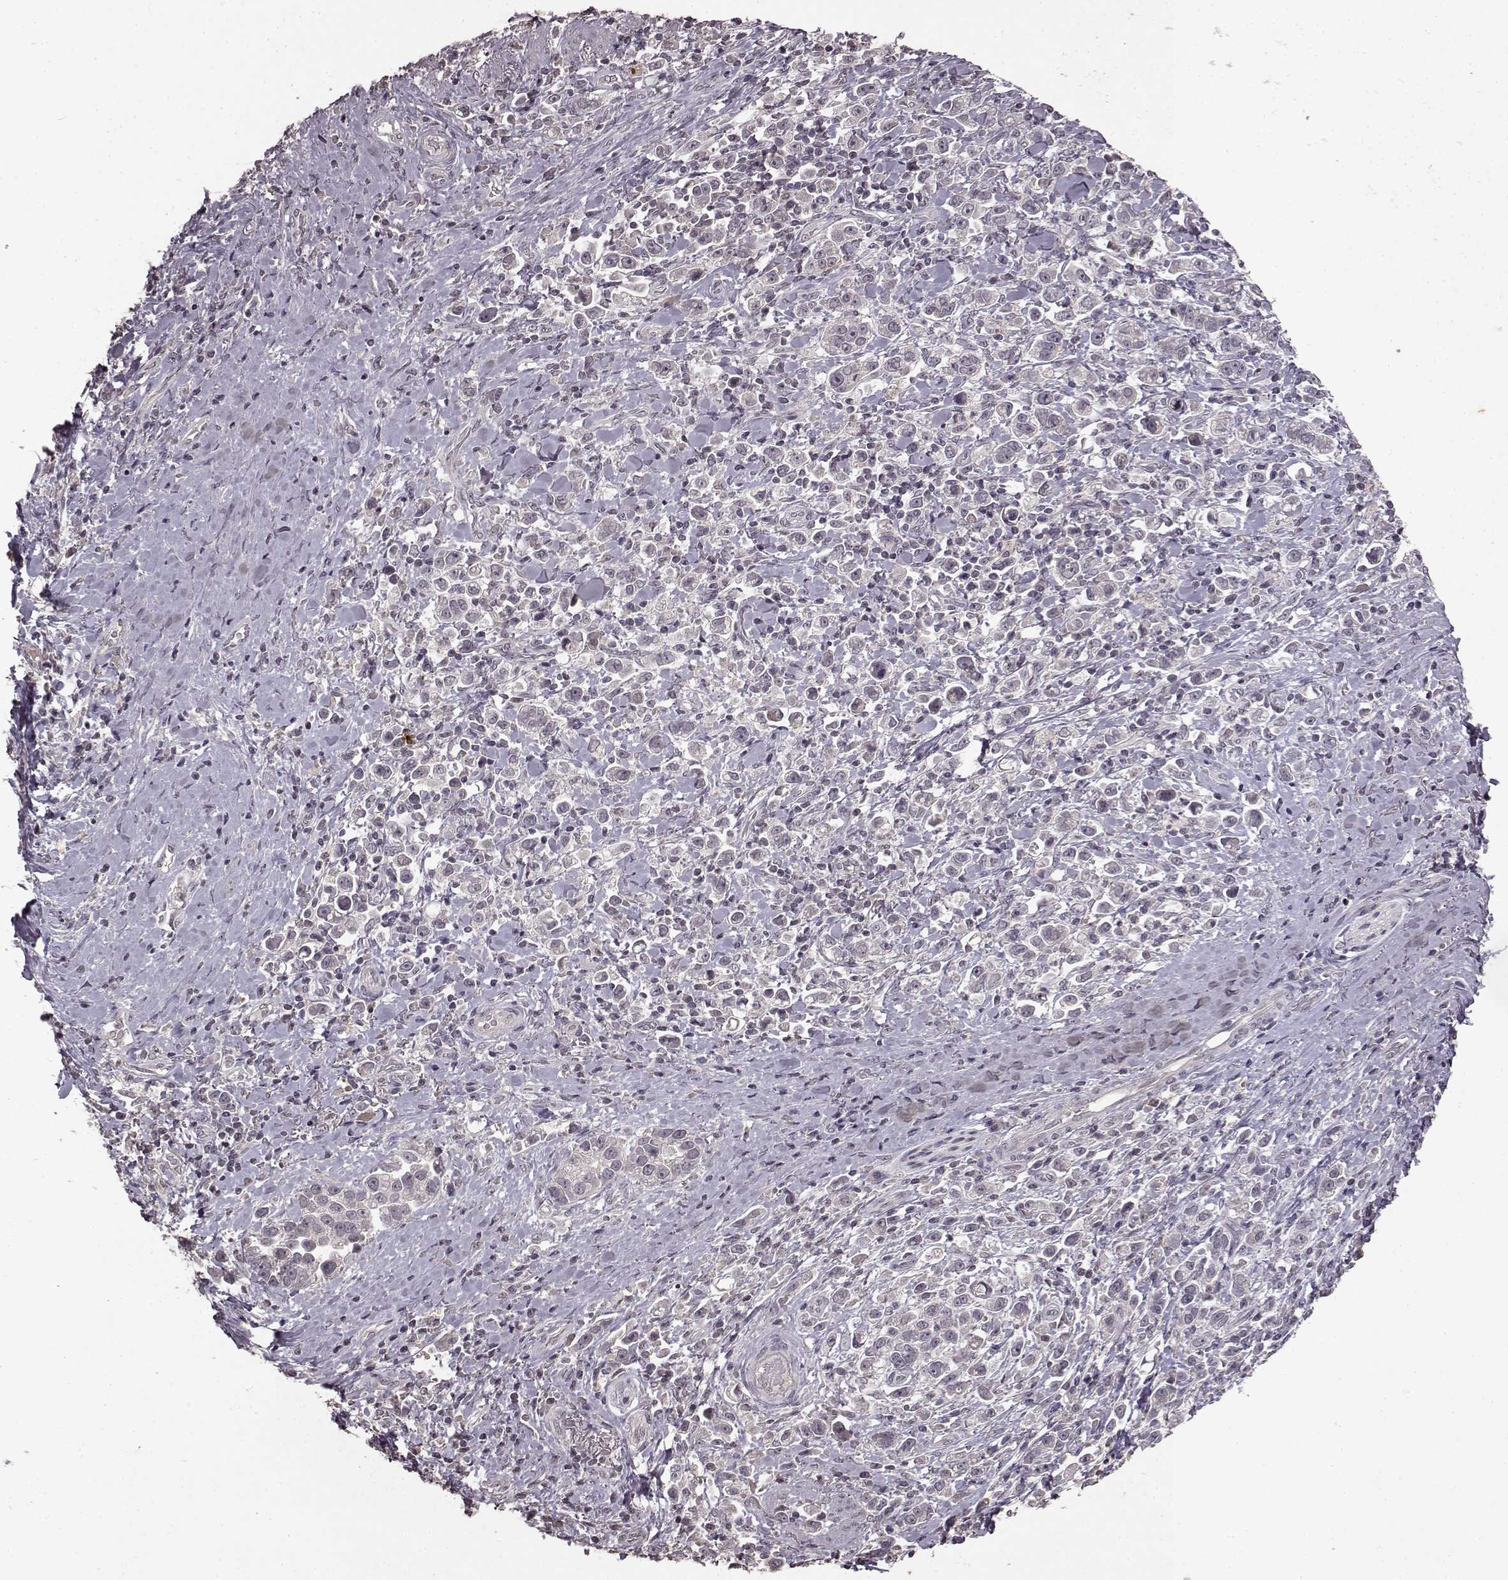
{"staining": {"intensity": "negative", "quantity": "none", "location": "none"}, "tissue": "stomach cancer", "cell_type": "Tumor cells", "image_type": "cancer", "snomed": [{"axis": "morphology", "description": "Adenocarcinoma, NOS"}, {"axis": "topography", "description": "Stomach"}], "caption": "IHC photomicrograph of human stomach cancer (adenocarcinoma) stained for a protein (brown), which displays no staining in tumor cells.", "gene": "LHB", "patient": {"sex": "male", "age": 93}}